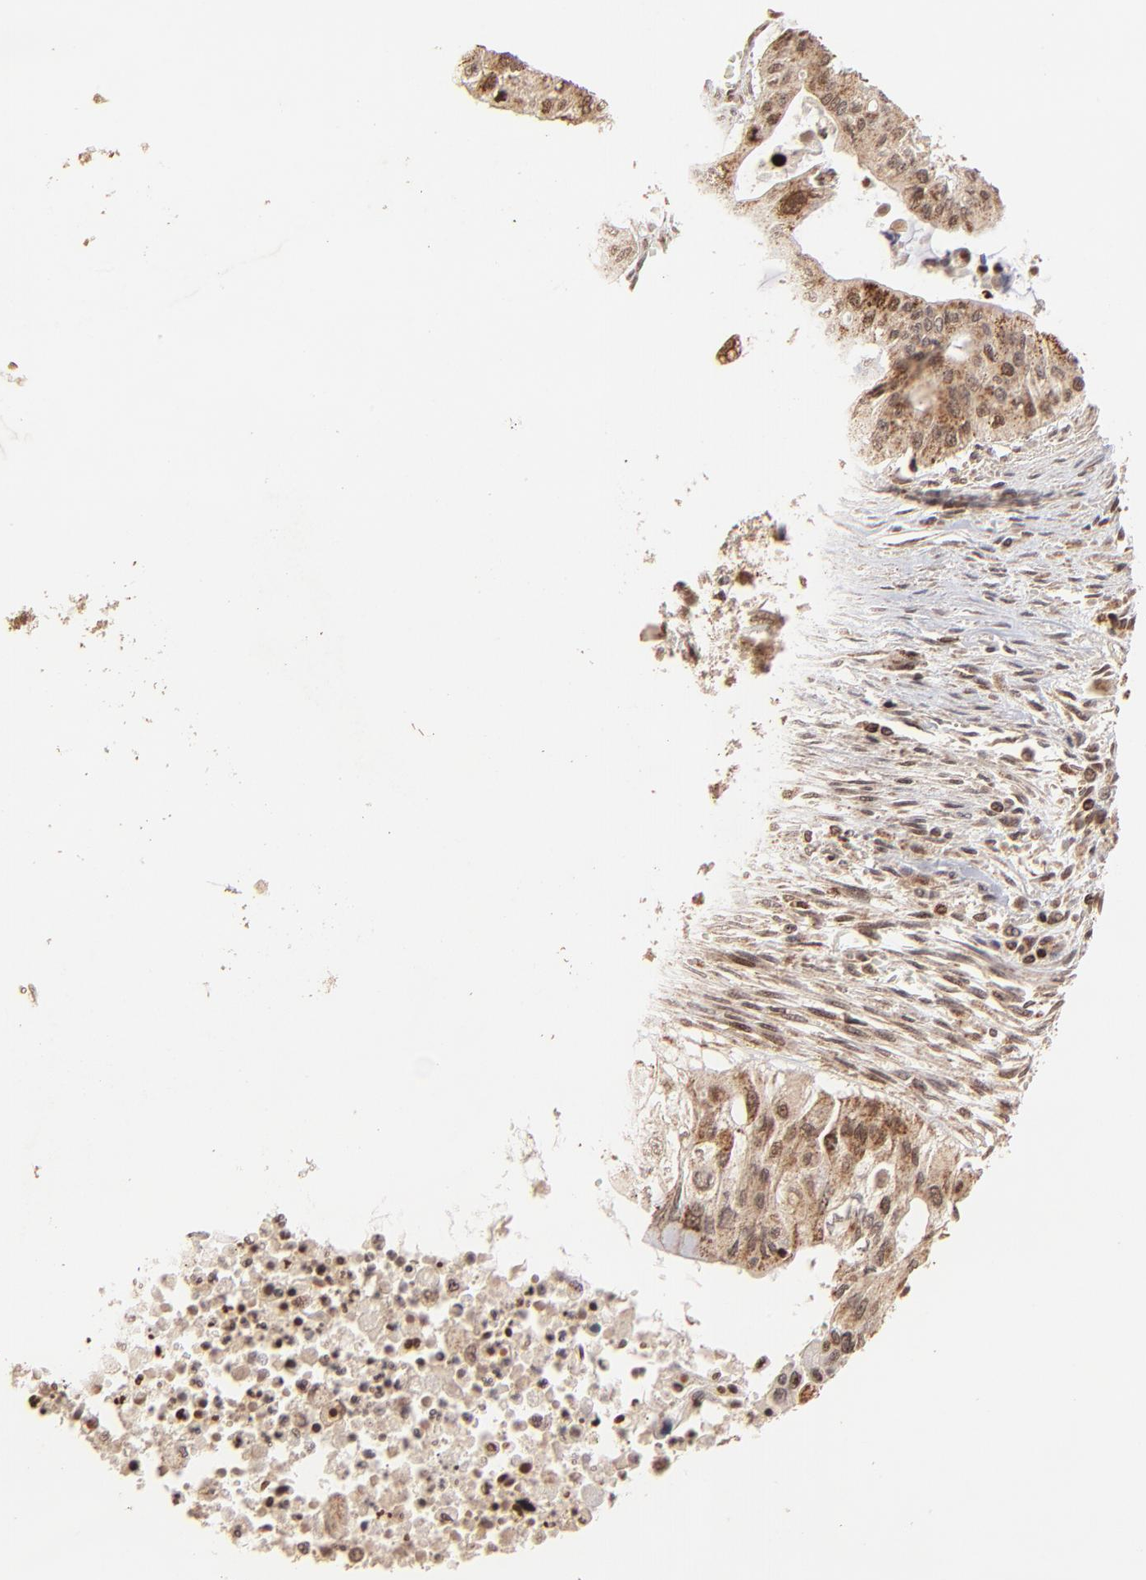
{"staining": {"intensity": "strong", "quantity": ">75%", "location": "cytoplasmic/membranous"}, "tissue": "pancreatic cancer", "cell_type": "Tumor cells", "image_type": "cancer", "snomed": [{"axis": "morphology", "description": "Adenocarcinoma, NOS"}, {"axis": "topography", "description": "Pancreas"}], "caption": "A micrograph showing strong cytoplasmic/membranous staining in about >75% of tumor cells in pancreatic adenocarcinoma, as visualized by brown immunohistochemical staining.", "gene": "MED15", "patient": {"sex": "male", "age": 77}}